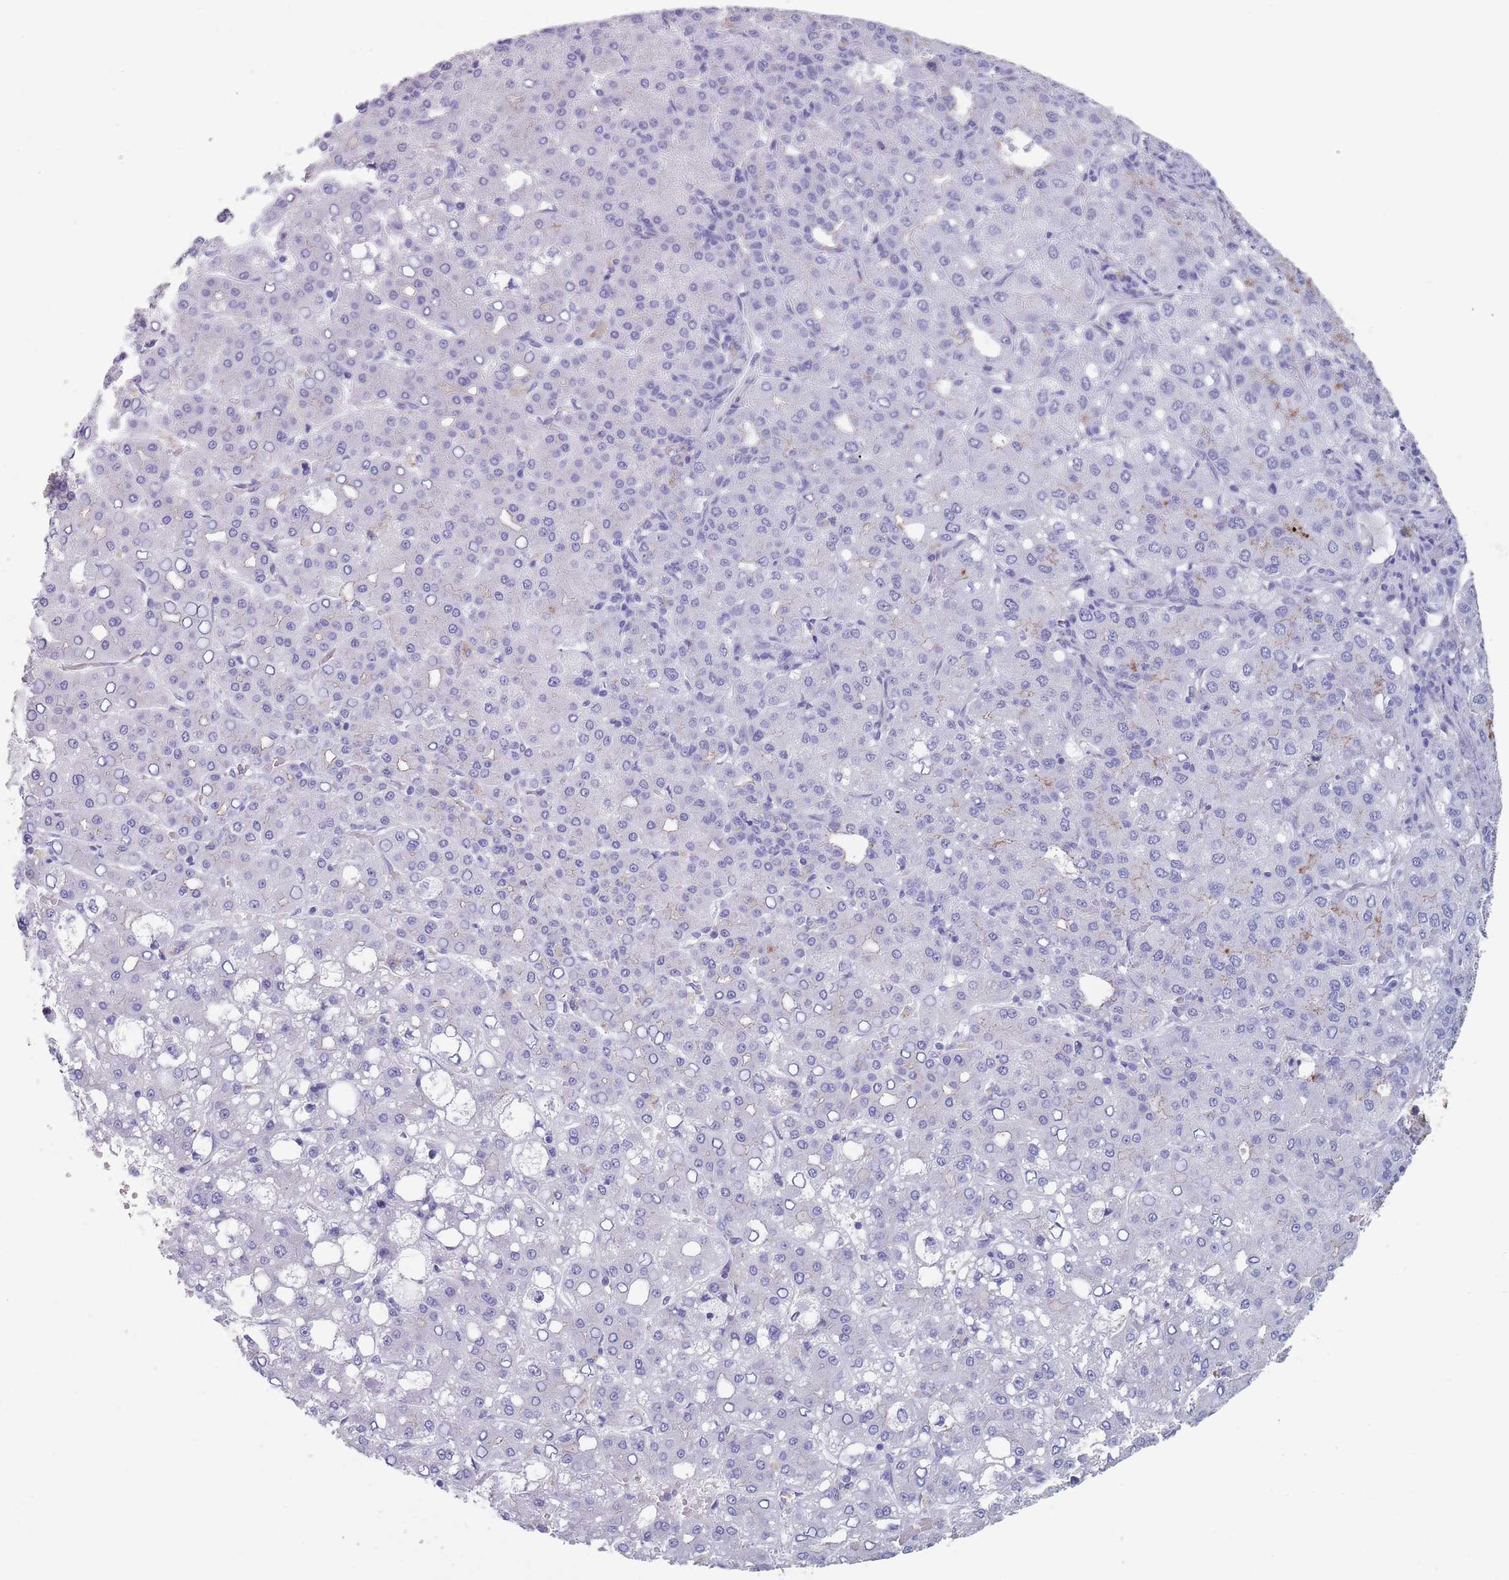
{"staining": {"intensity": "negative", "quantity": "none", "location": "none"}, "tissue": "liver cancer", "cell_type": "Tumor cells", "image_type": "cancer", "snomed": [{"axis": "morphology", "description": "Carcinoma, Hepatocellular, NOS"}, {"axis": "topography", "description": "Liver"}], "caption": "The image displays no significant staining in tumor cells of hepatocellular carcinoma (liver). Nuclei are stained in blue.", "gene": "OR5A2", "patient": {"sex": "male", "age": 65}}